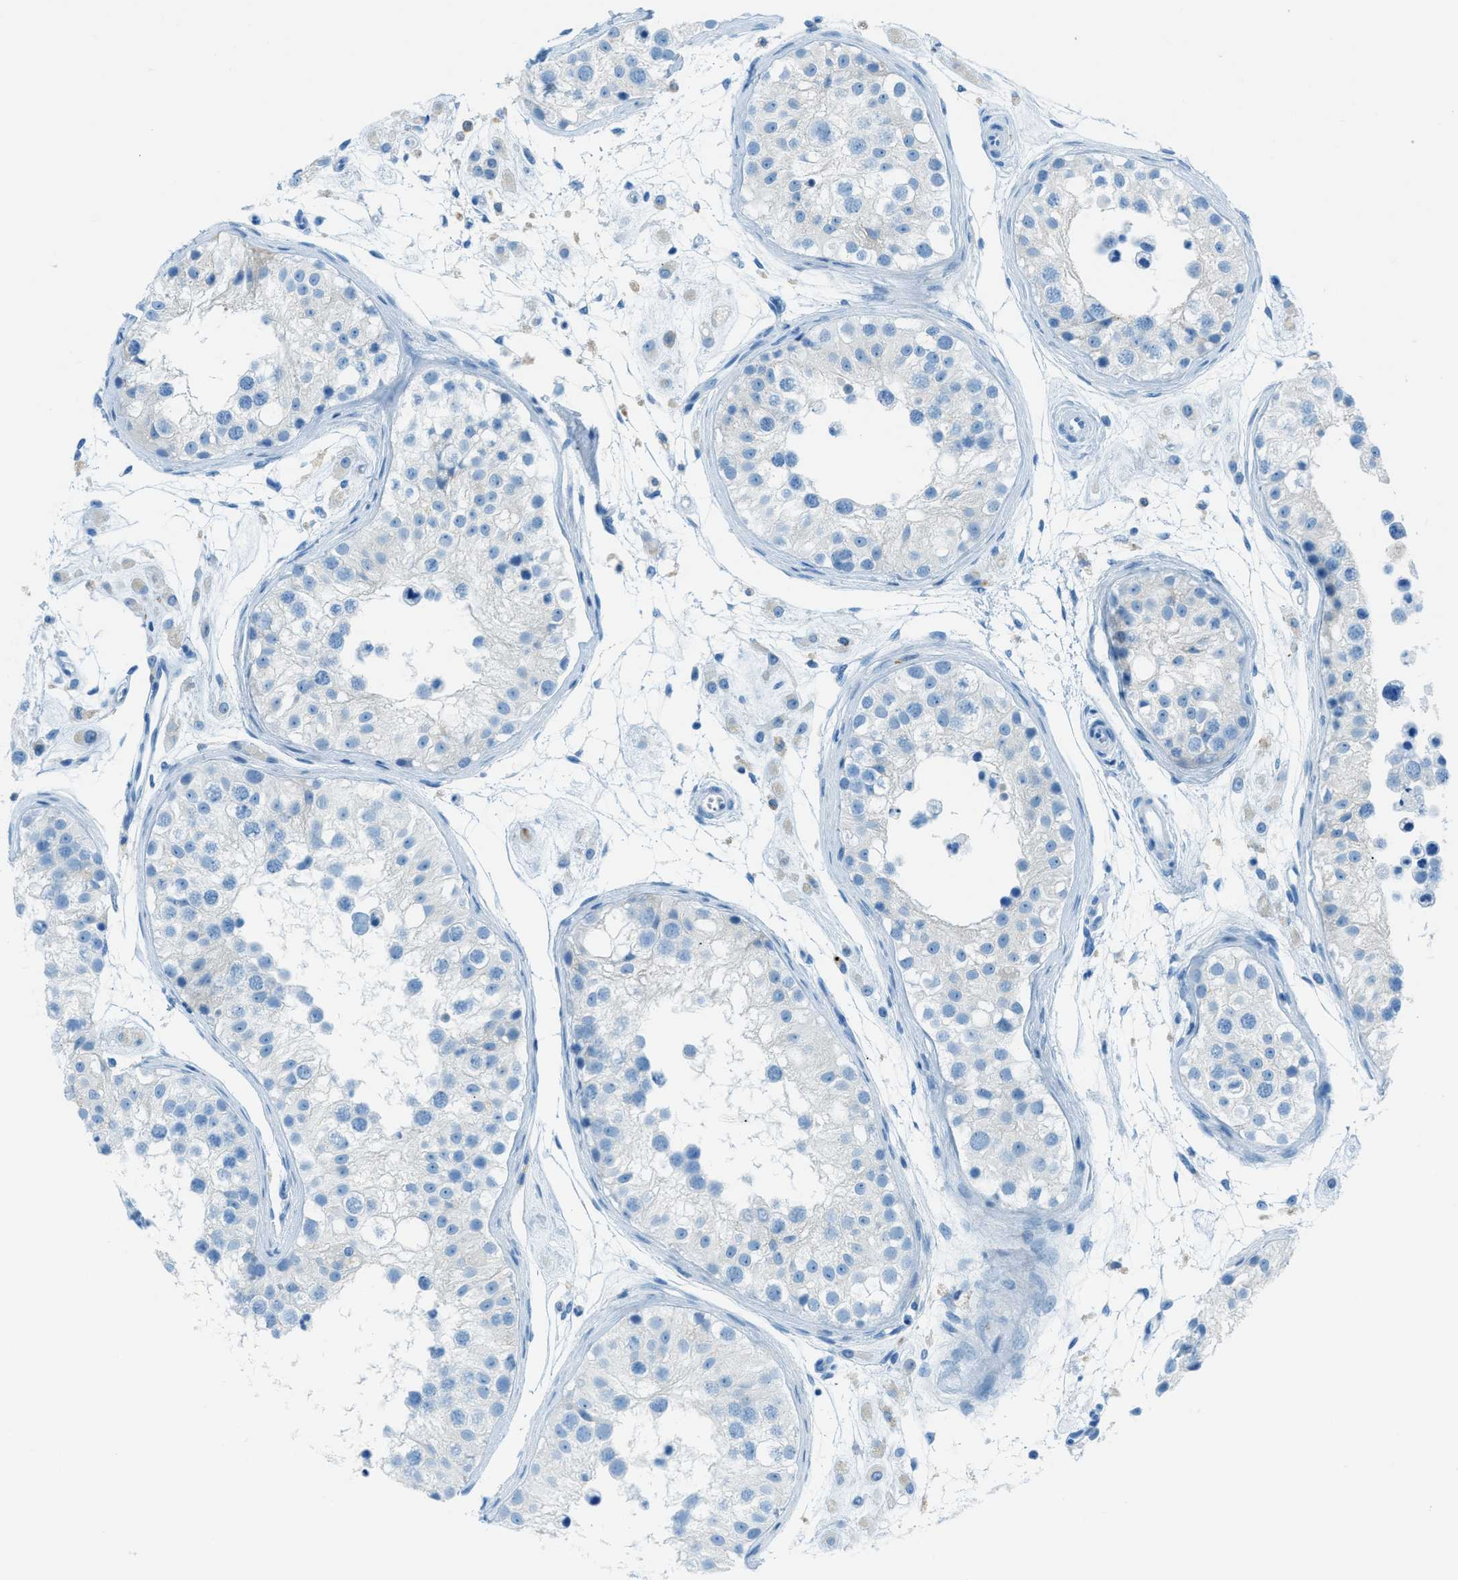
{"staining": {"intensity": "negative", "quantity": "none", "location": "none"}, "tissue": "testis", "cell_type": "Cells in seminiferous ducts", "image_type": "normal", "snomed": [{"axis": "morphology", "description": "Normal tissue, NOS"}, {"axis": "morphology", "description": "Adenocarcinoma, metastatic, NOS"}, {"axis": "topography", "description": "Testis"}], "caption": "This is an IHC photomicrograph of benign testis. There is no positivity in cells in seminiferous ducts.", "gene": "C21orf62", "patient": {"sex": "male", "age": 26}}